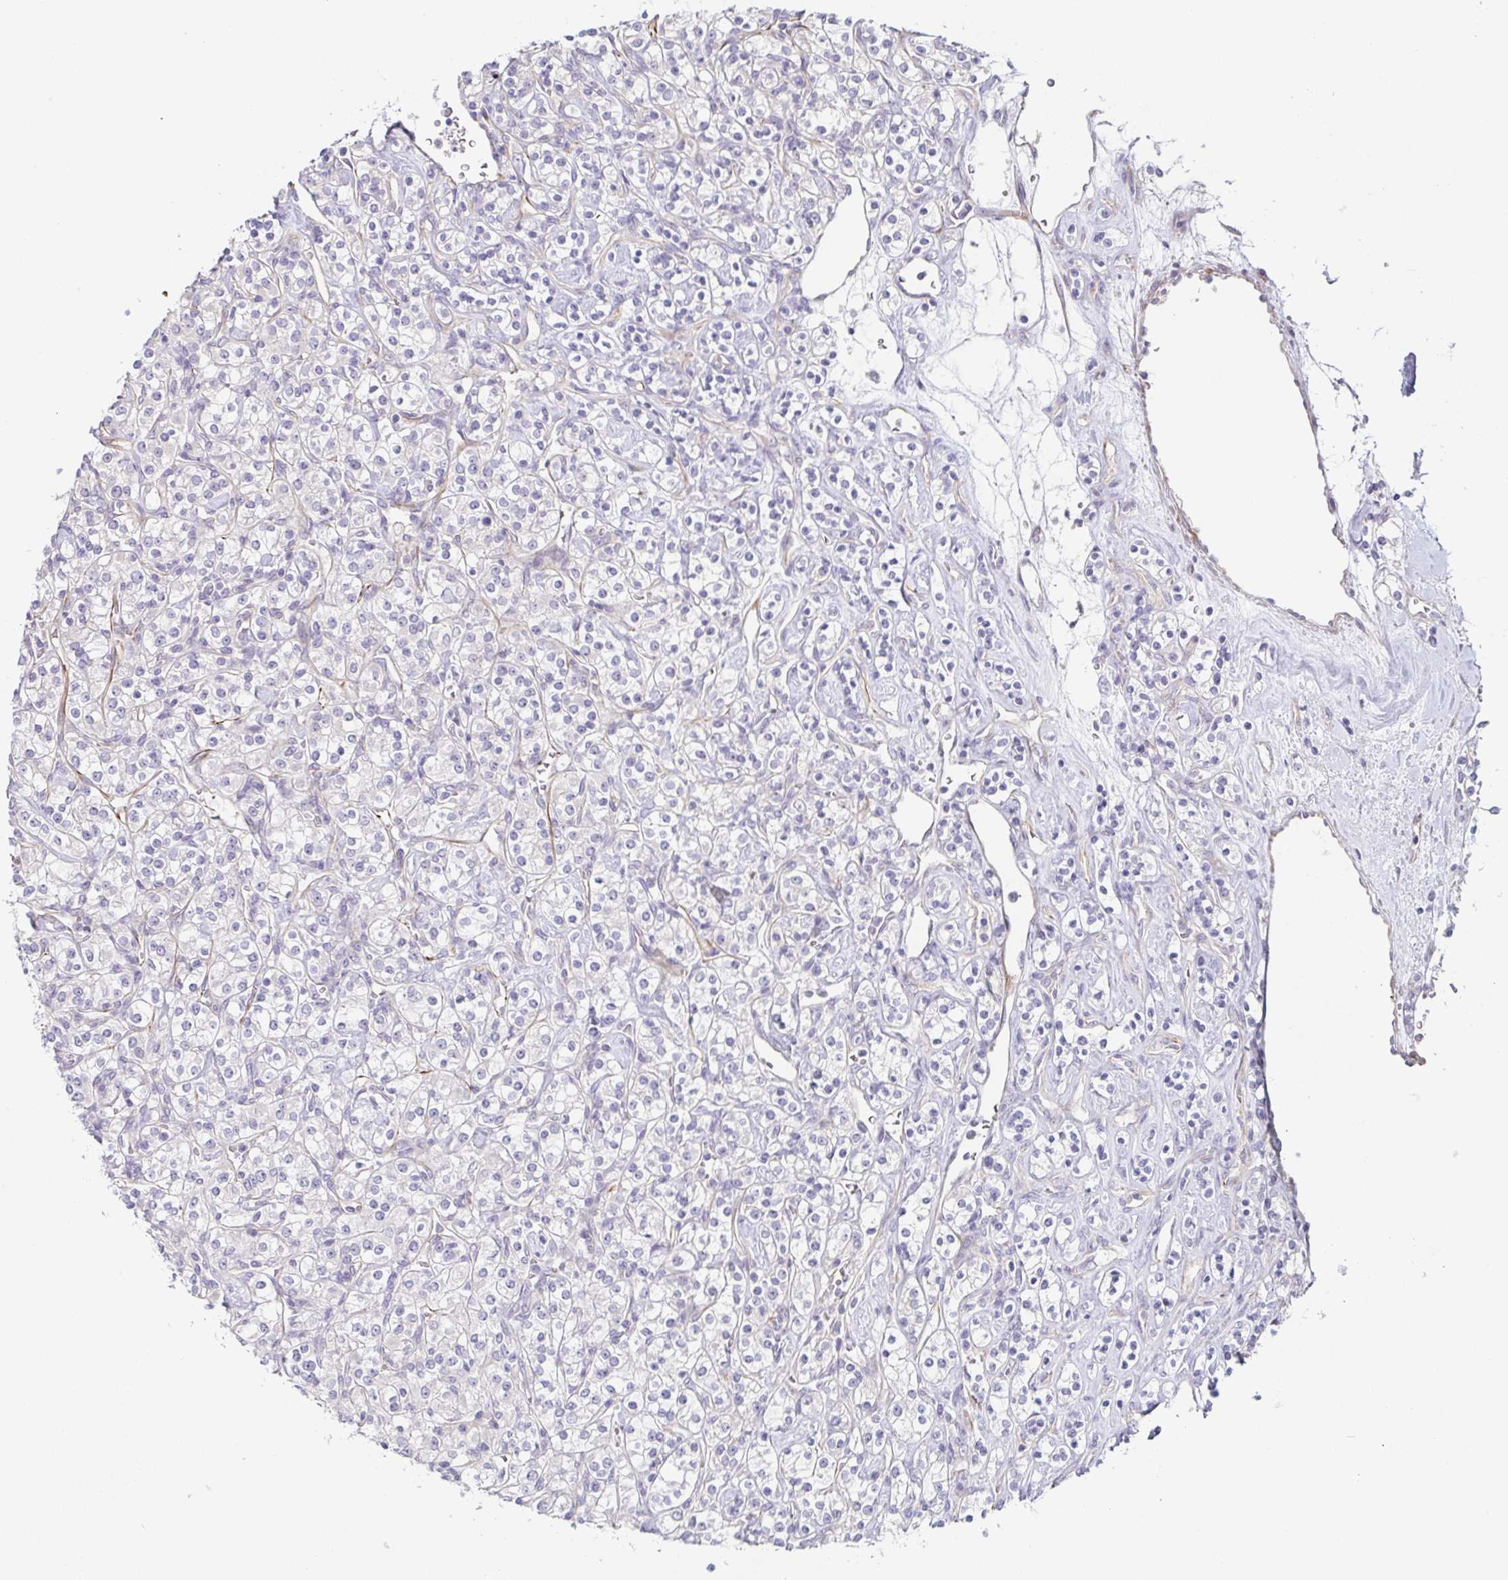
{"staining": {"intensity": "negative", "quantity": "none", "location": "none"}, "tissue": "renal cancer", "cell_type": "Tumor cells", "image_type": "cancer", "snomed": [{"axis": "morphology", "description": "Adenocarcinoma, NOS"}, {"axis": "topography", "description": "Kidney"}], "caption": "Tumor cells show no significant expression in renal cancer (adenocarcinoma).", "gene": "COL17A1", "patient": {"sex": "male", "age": 77}}